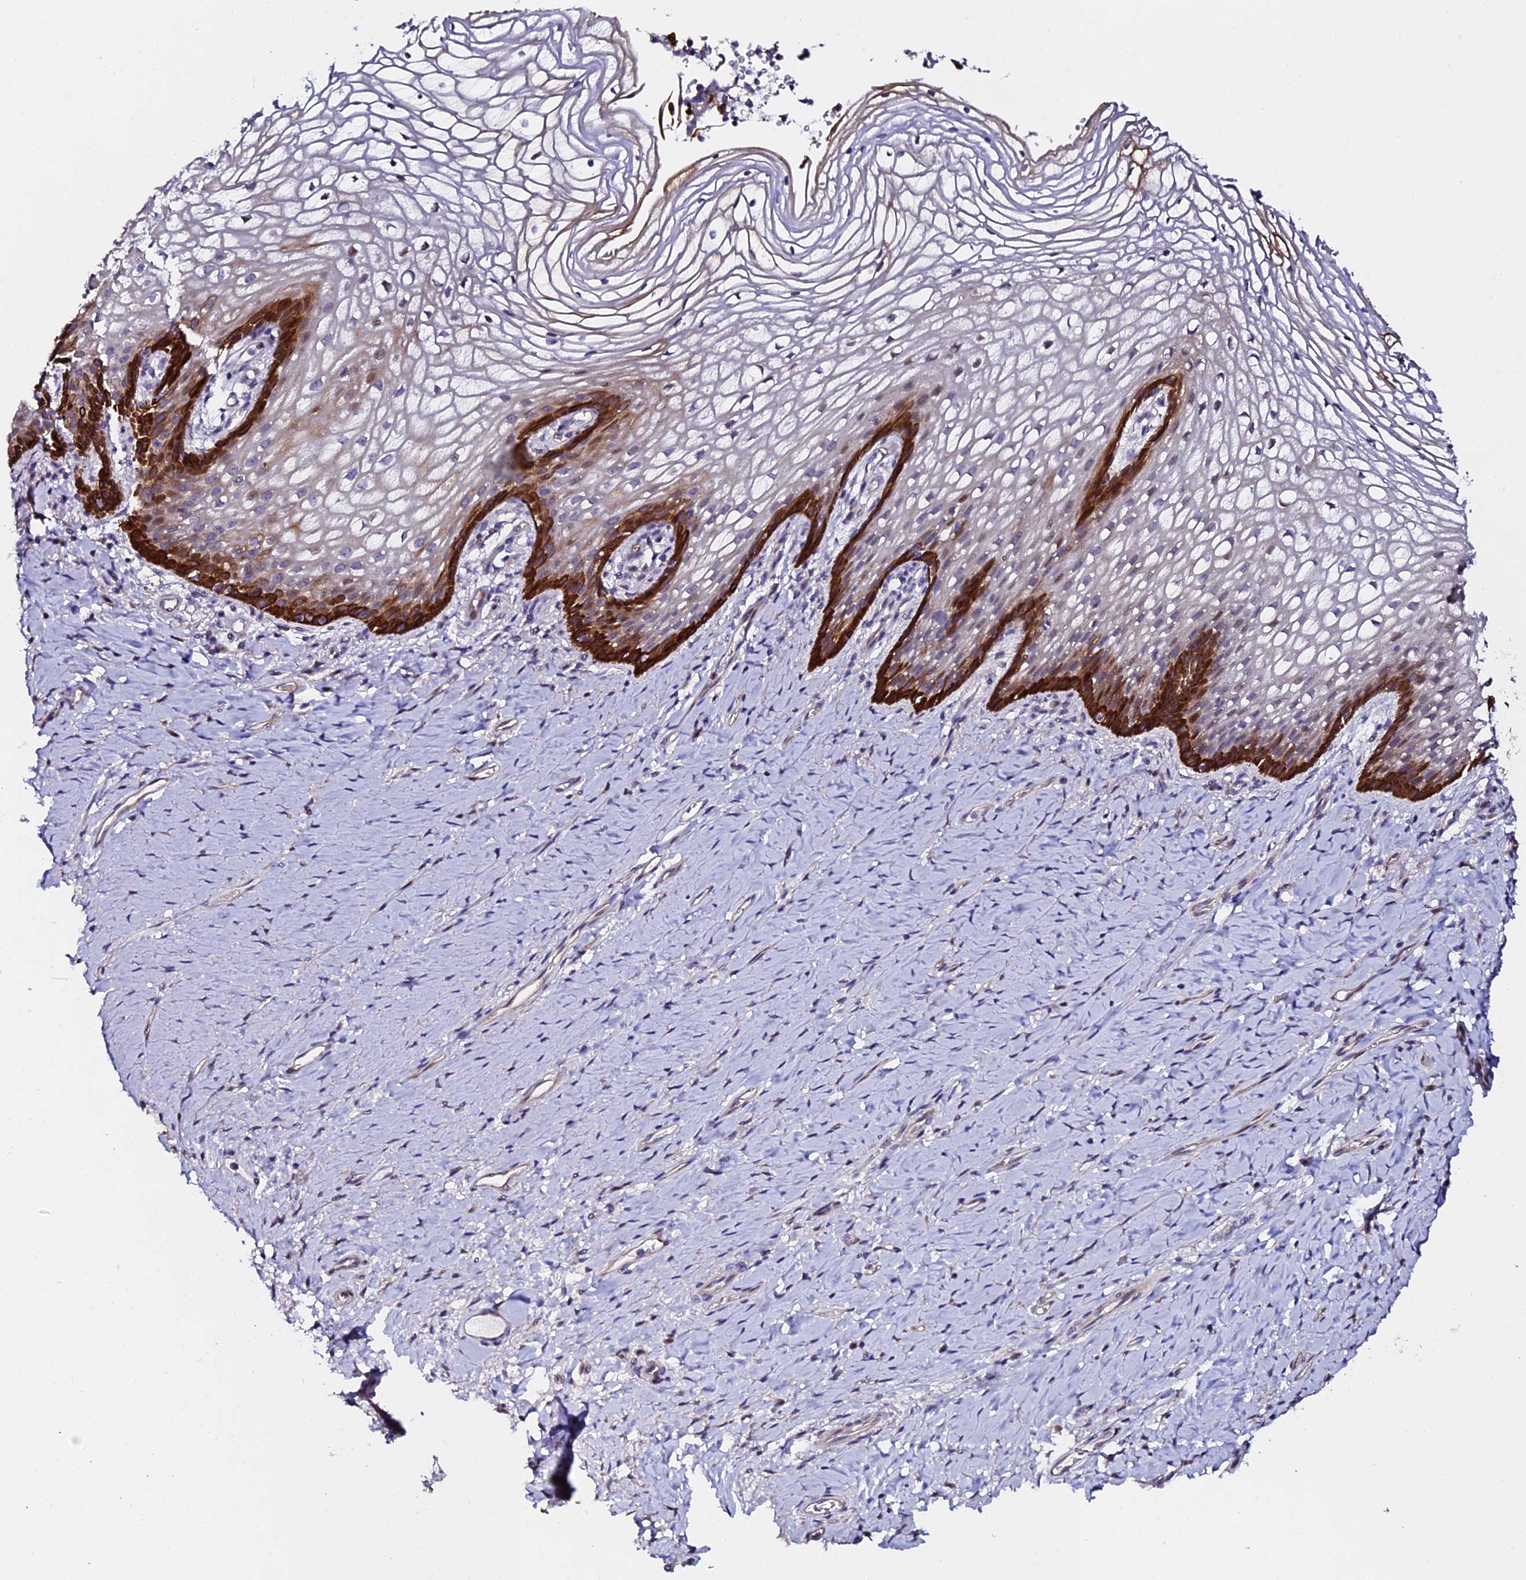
{"staining": {"intensity": "strong", "quantity": "25%-75%", "location": "cytoplasmic/membranous"}, "tissue": "vagina", "cell_type": "Squamous epithelial cells", "image_type": "normal", "snomed": [{"axis": "morphology", "description": "Normal tissue, NOS"}, {"axis": "topography", "description": "Vagina"}], "caption": "A brown stain highlights strong cytoplasmic/membranous positivity of a protein in squamous epithelial cells of normal human vagina. The staining was performed using DAB (3,3'-diaminobenzidine) to visualize the protein expression in brown, while the nuclei were stained in blue with hematoxylin (Magnification: 20x).", "gene": "GPN3", "patient": {"sex": "female", "age": 60}}